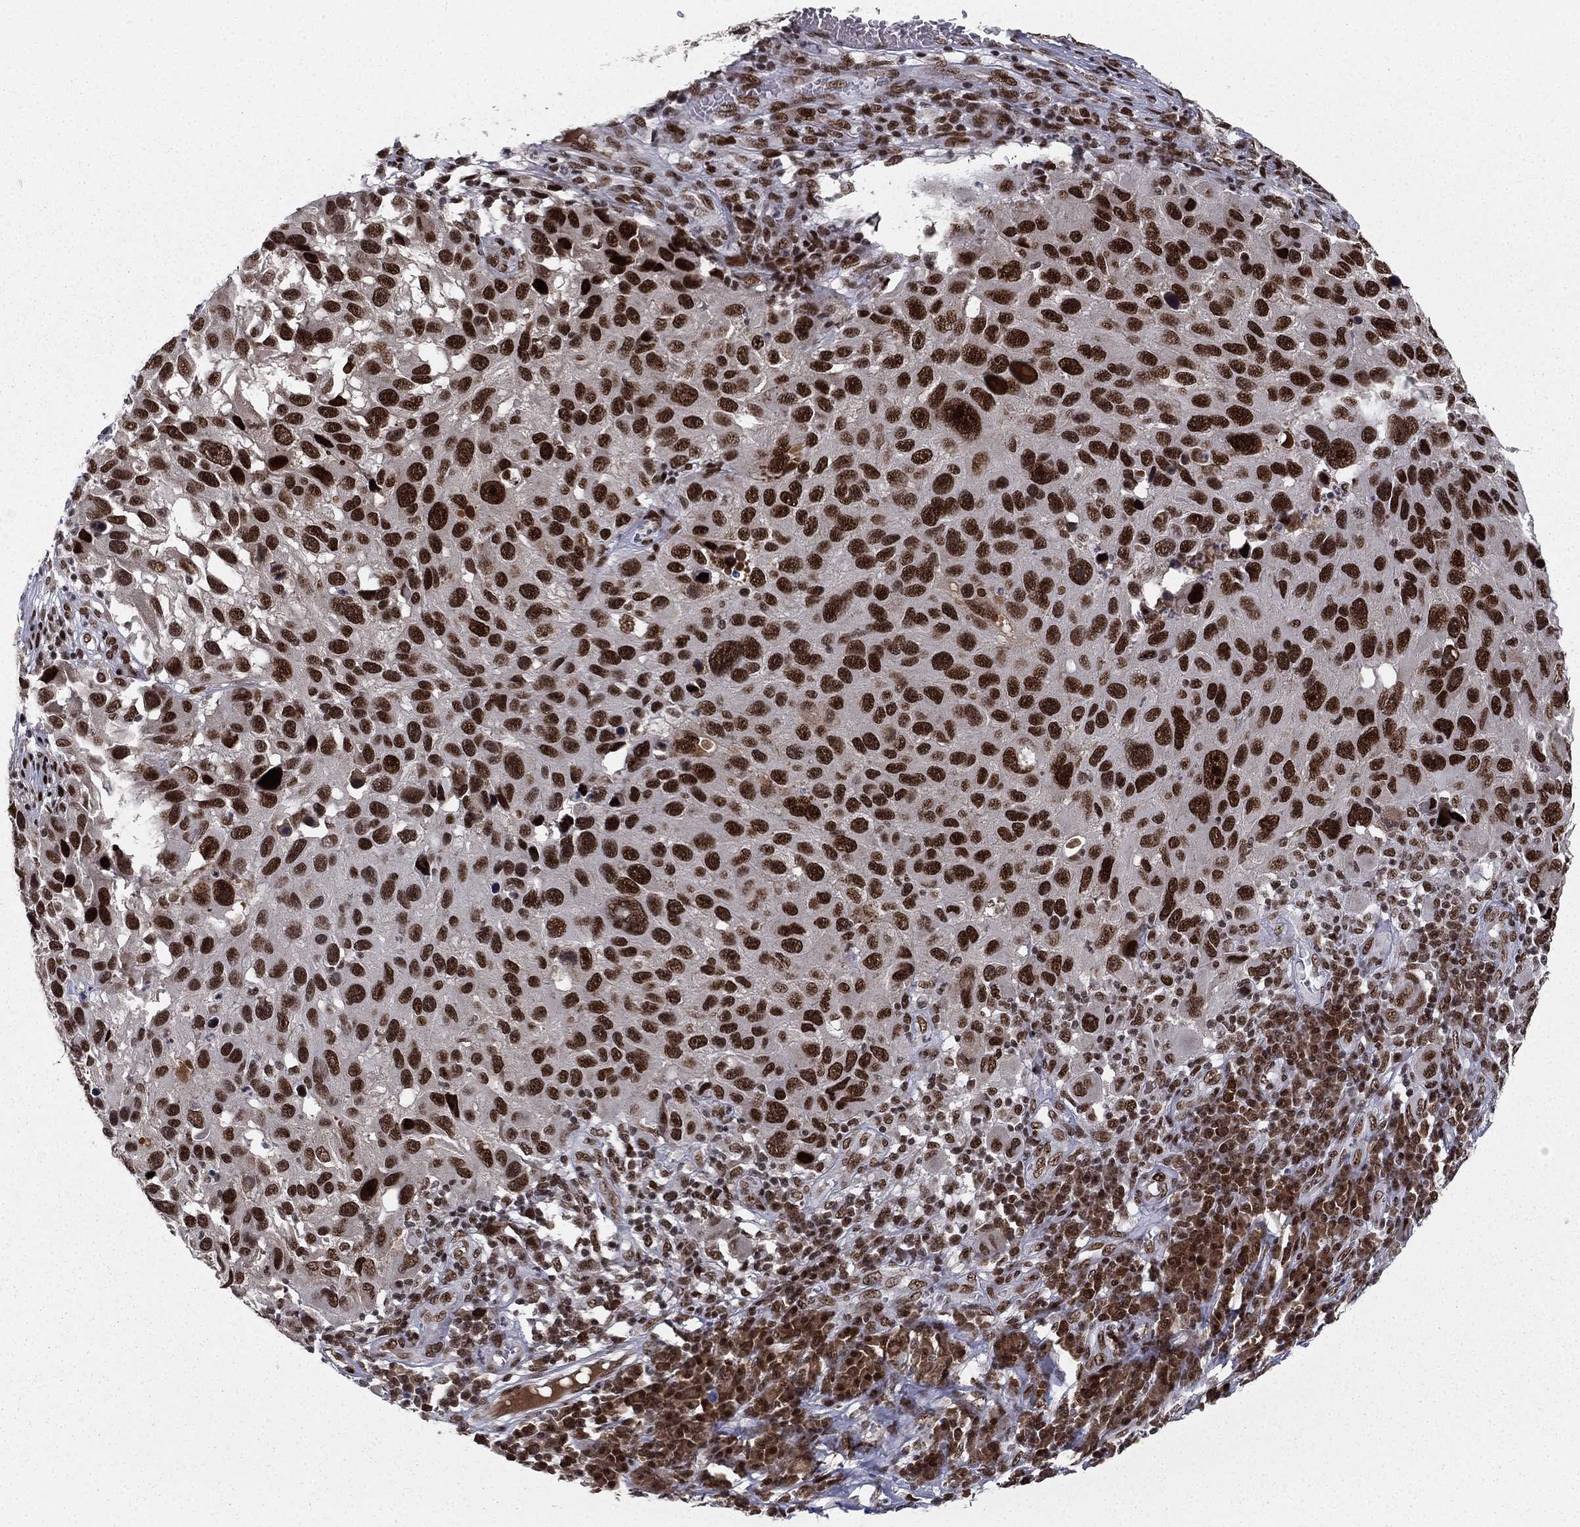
{"staining": {"intensity": "strong", "quantity": ">75%", "location": "nuclear"}, "tissue": "melanoma", "cell_type": "Tumor cells", "image_type": "cancer", "snomed": [{"axis": "morphology", "description": "Malignant melanoma, NOS"}, {"axis": "topography", "description": "Skin"}], "caption": "Malignant melanoma stained with a brown dye displays strong nuclear positive staining in about >75% of tumor cells.", "gene": "RTF1", "patient": {"sex": "male", "age": 53}}